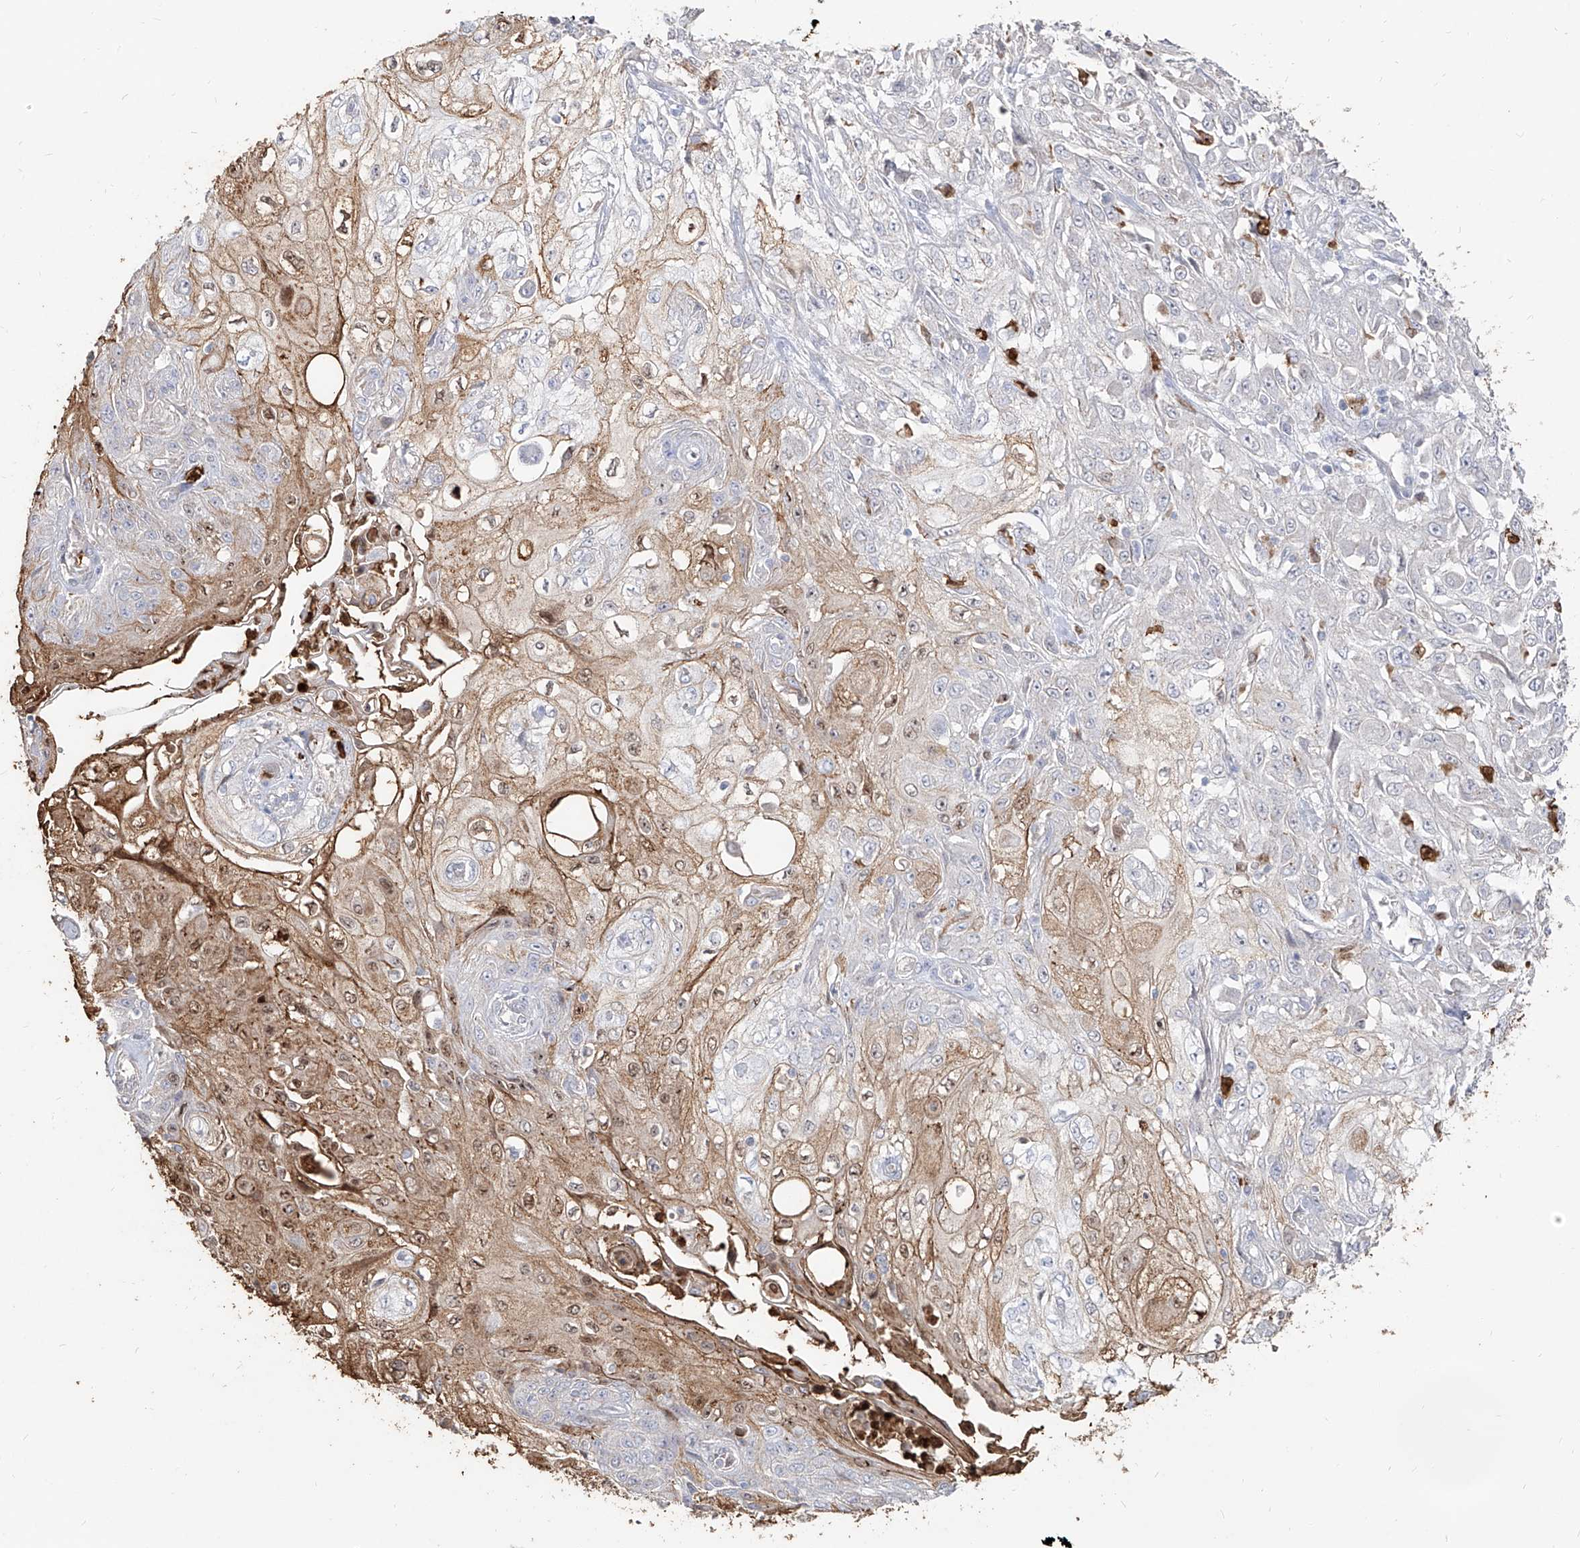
{"staining": {"intensity": "weak", "quantity": "25%-75%", "location": "cytoplasmic/membranous,nuclear"}, "tissue": "skin cancer", "cell_type": "Tumor cells", "image_type": "cancer", "snomed": [{"axis": "morphology", "description": "Squamous cell carcinoma, NOS"}, {"axis": "morphology", "description": "Squamous cell carcinoma, metastatic, NOS"}, {"axis": "topography", "description": "Skin"}, {"axis": "topography", "description": "Lymph node"}], "caption": "Protein expression analysis of human skin cancer (metastatic squamous cell carcinoma) reveals weak cytoplasmic/membranous and nuclear positivity in approximately 25%-75% of tumor cells. (DAB IHC with brightfield microscopy, high magnification).", "gene": "ZNF227", "patient": {"sex": "male", "age": 75}}